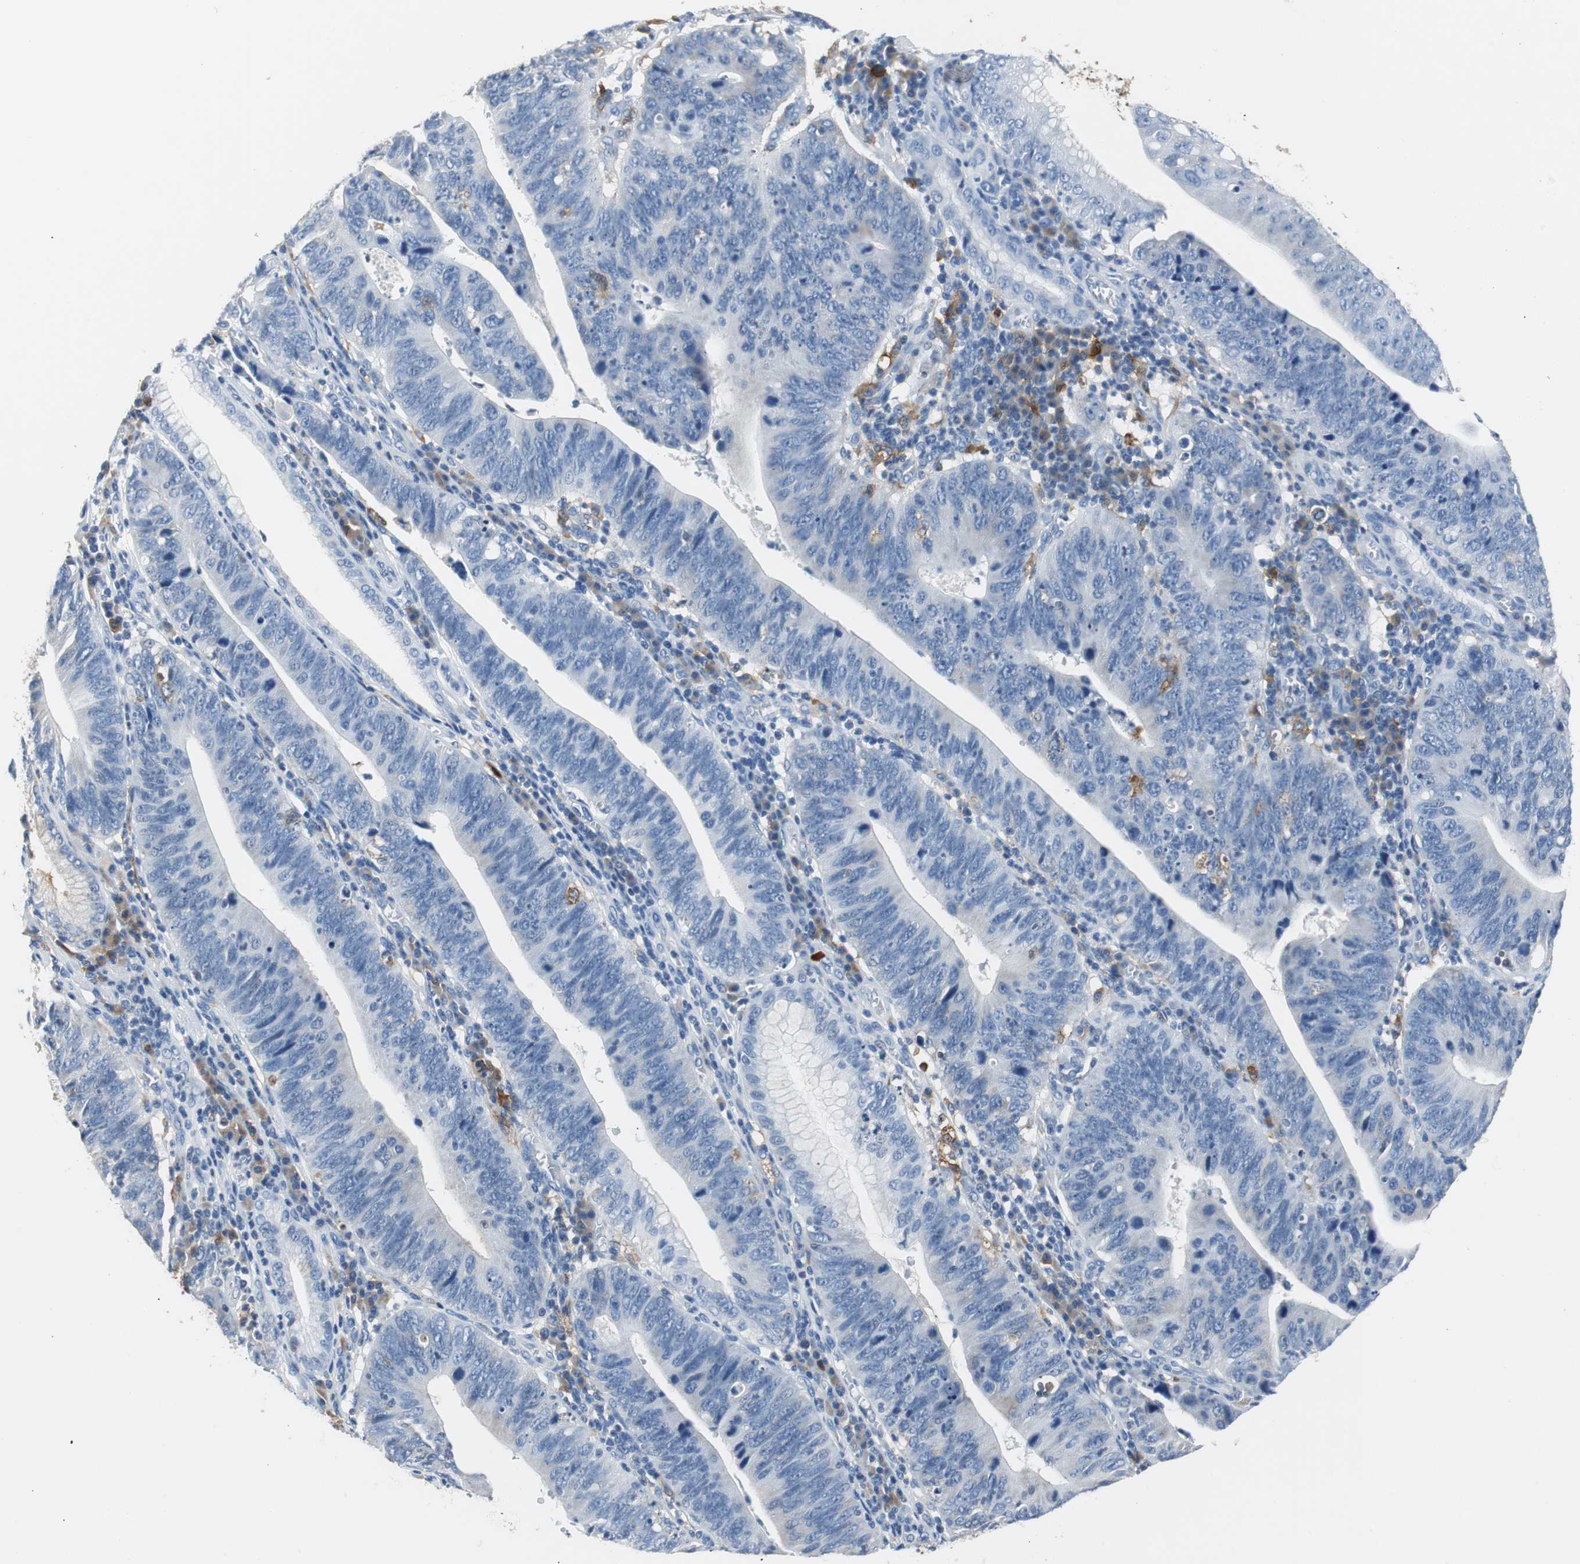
{"staining": {"intensity": "negative", "quantity": "none", "location": "none"}, "tissue": "stomach cancer", "cell_type": "Tumor cells", "image_type": "cancer", "snomed": [{"axis": "morphology", "description": "Adenocarcinoma, NOS"}, {"axis": "topography", "description": "Stomach"}], "caption": "An IHC histopathology image of adenocarcinoma (stomach) is shown. There is no staining in tumor cells of adenocarcinoma (stomach). (Stains: DAB immunohistochemistry (IHC) with hematoxylin counter stain, Microscopy: brightfield microscopy at high magnification).", "gene": "PI15", "patient": {"sex": "male", "age": 59}}